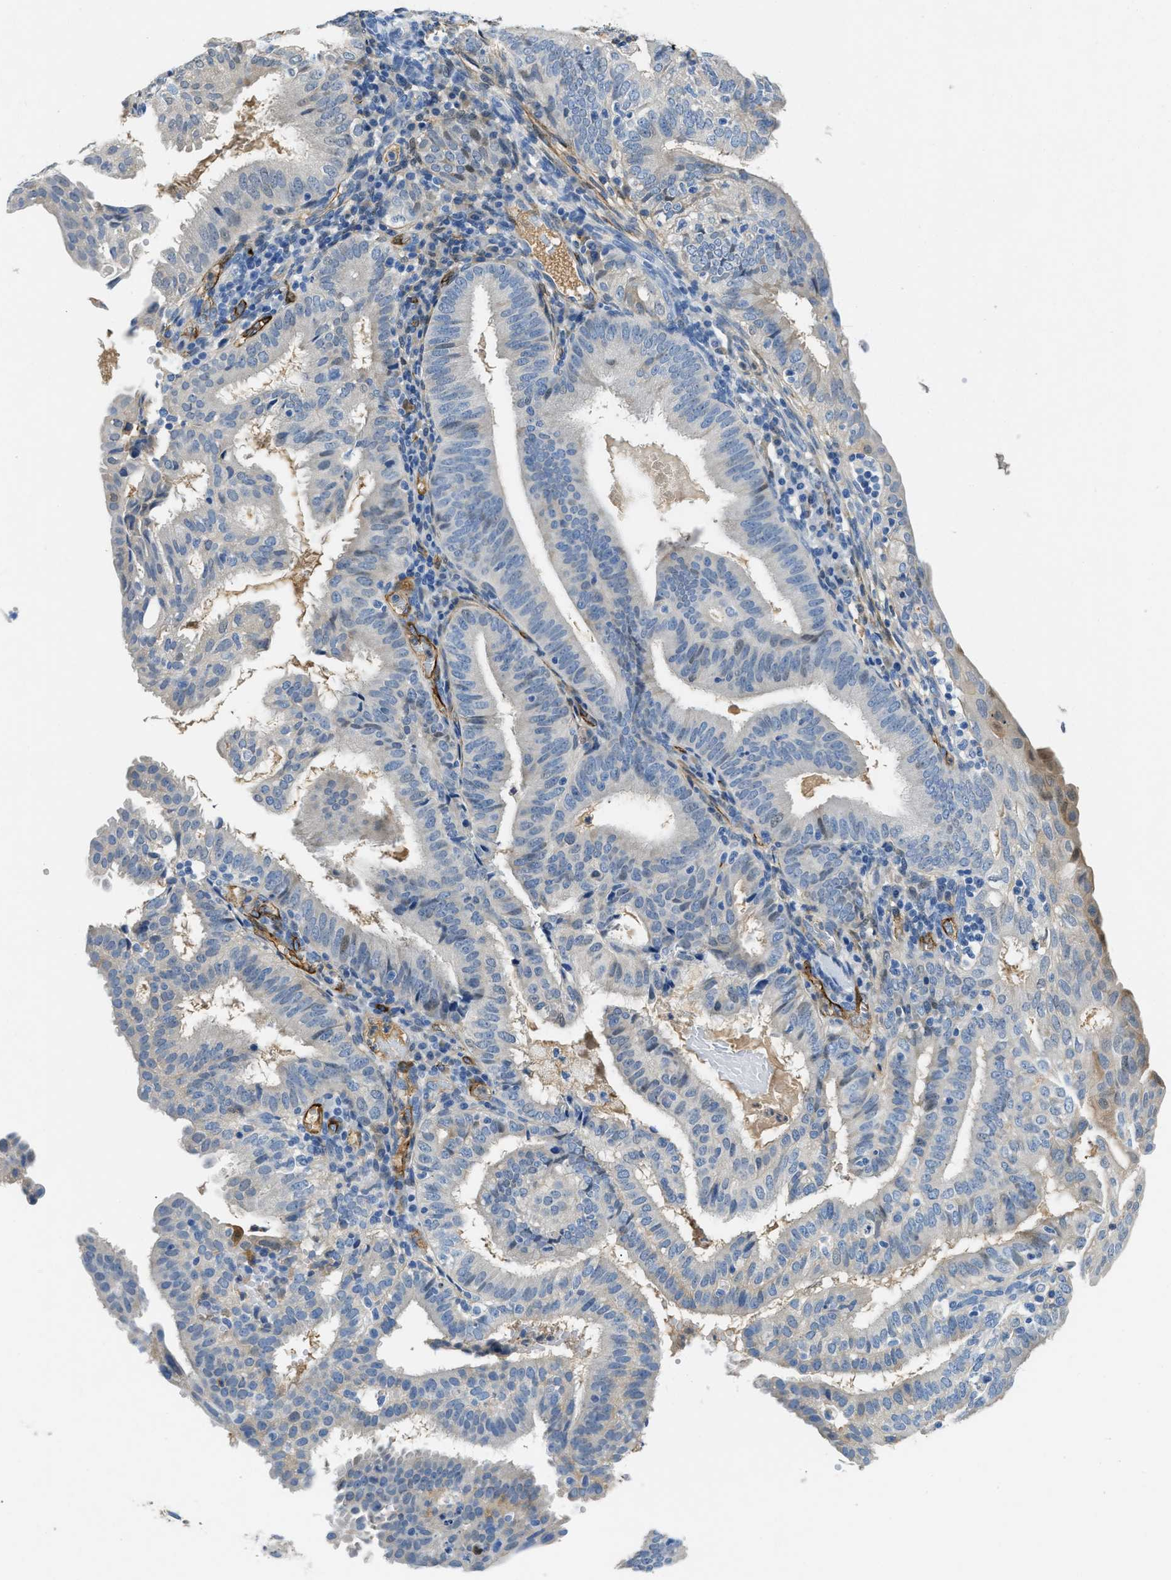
{"staining": {"intensity": "negative", "quantity": "none", "location": "none"}, "tissue": "endometrial cancer", "cell_type": "Tumor cells", "image_type": "cancer", "snomed": [{"axis": "morphology", "description": "Adenocarcinoma, NOS"}, {"axis": "topography", "description": "Endometrium"}], "caption": "Immunohistochemical staining of human endometrial adenocarcinoma shows no significant expression in tumor cells.", "gene": "SPEG", "patient": {"sex": "female", "age": 58}}